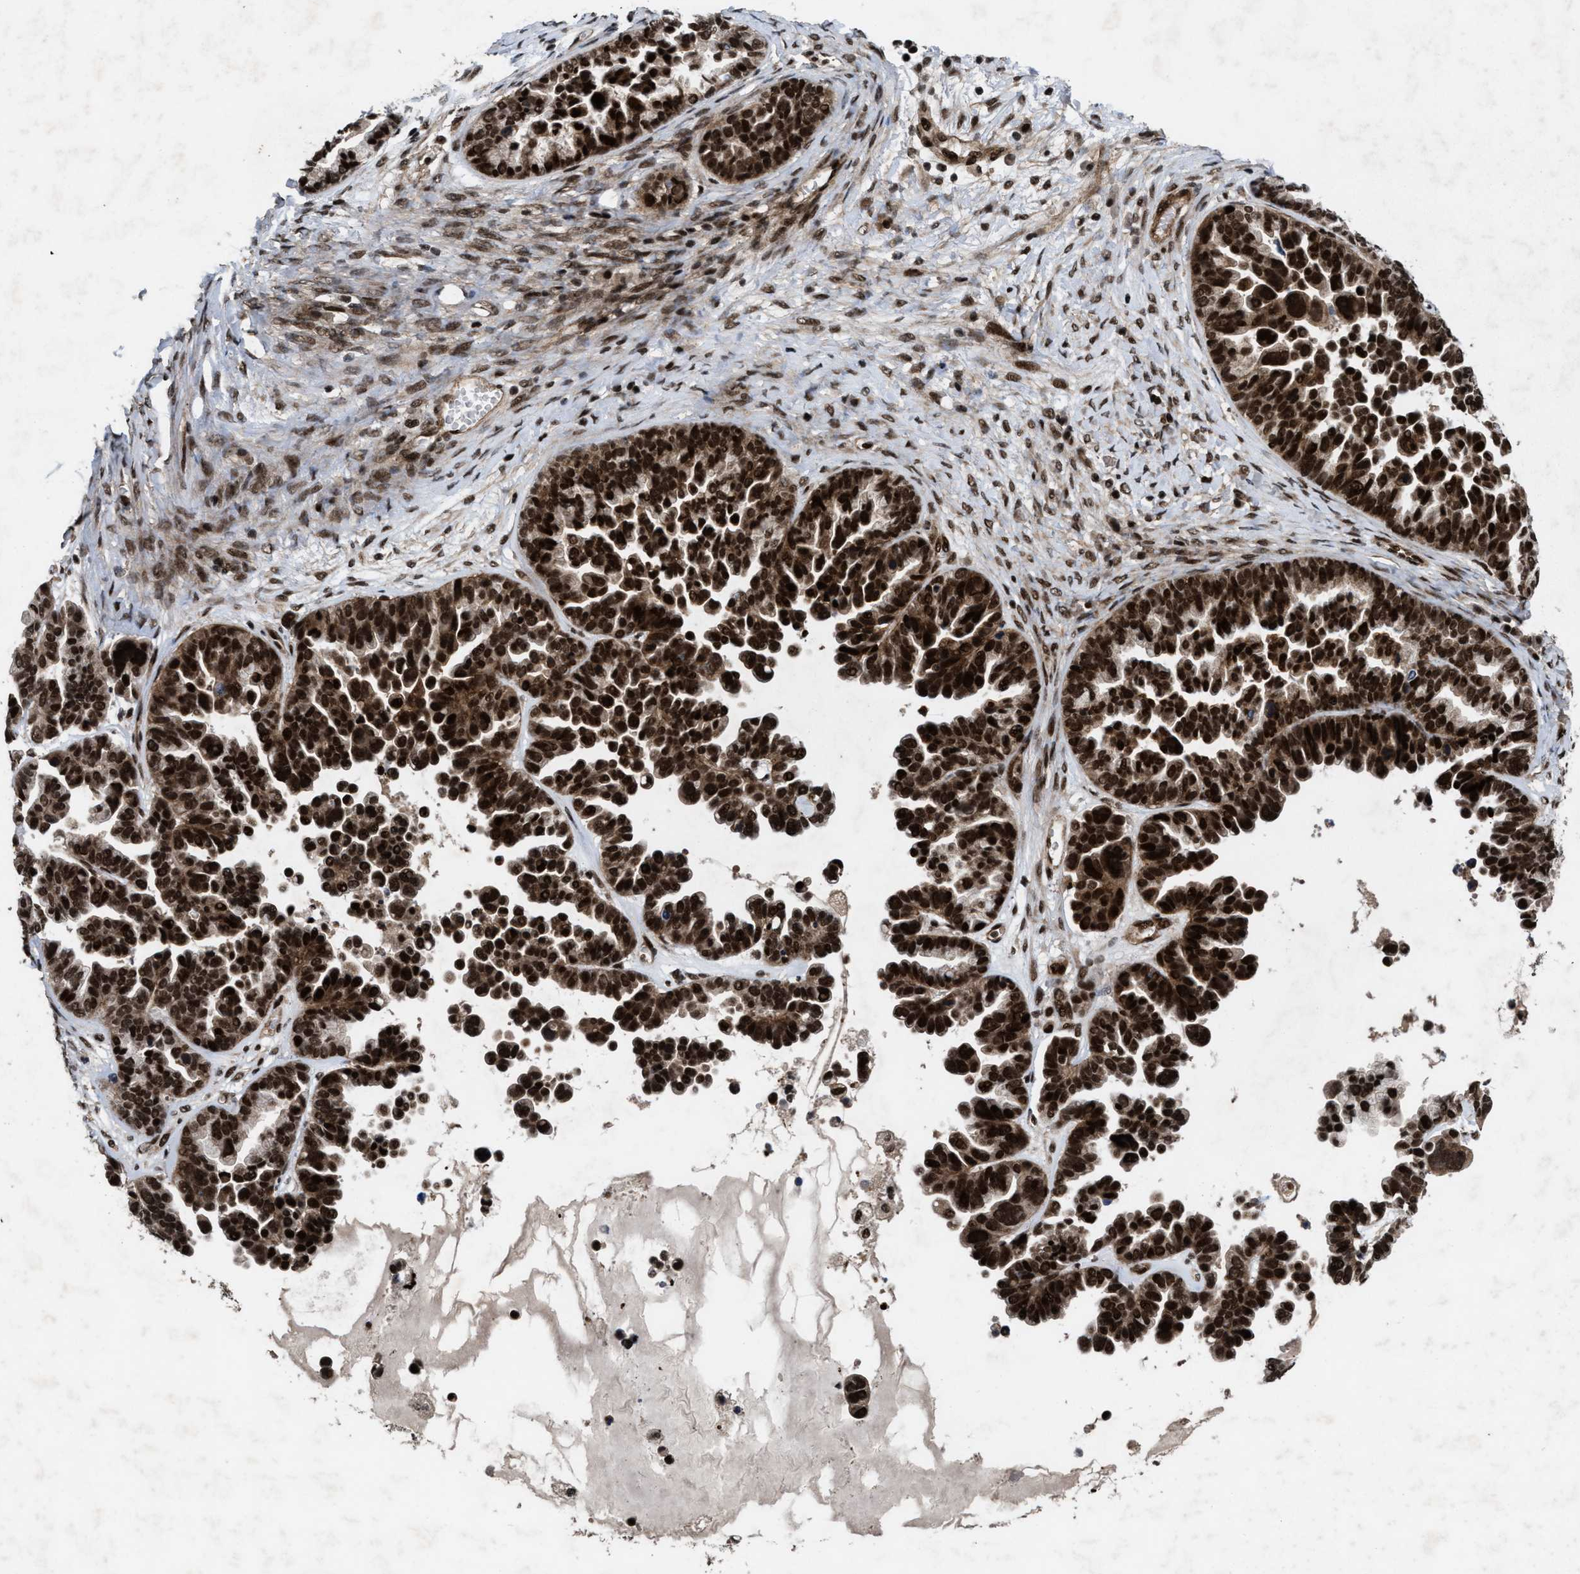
{"staining": {"intensity": "strong", "quantity": ">75%", "location": "cytoplasmic/membranous,nuclear"}, "tissue": "ovarian cancer", "cell_type": "Tumor cells", "image_type": "cancer", "snomed": [{"axis": "morphology", "description": "Cystadenocarcinoma, serous, NOS"}, {"axis": "topography", "description": "Ovary"}], "caption": "Immunohistochemical staining of serous cystadenocarcinoma (ovarian) reveals strong cytoplasmic/membranous and nuclear protein expression in approximately >75% of tumor cells.", "gene": "WIZ", "patient": {"sex": "female", "age": 56}}